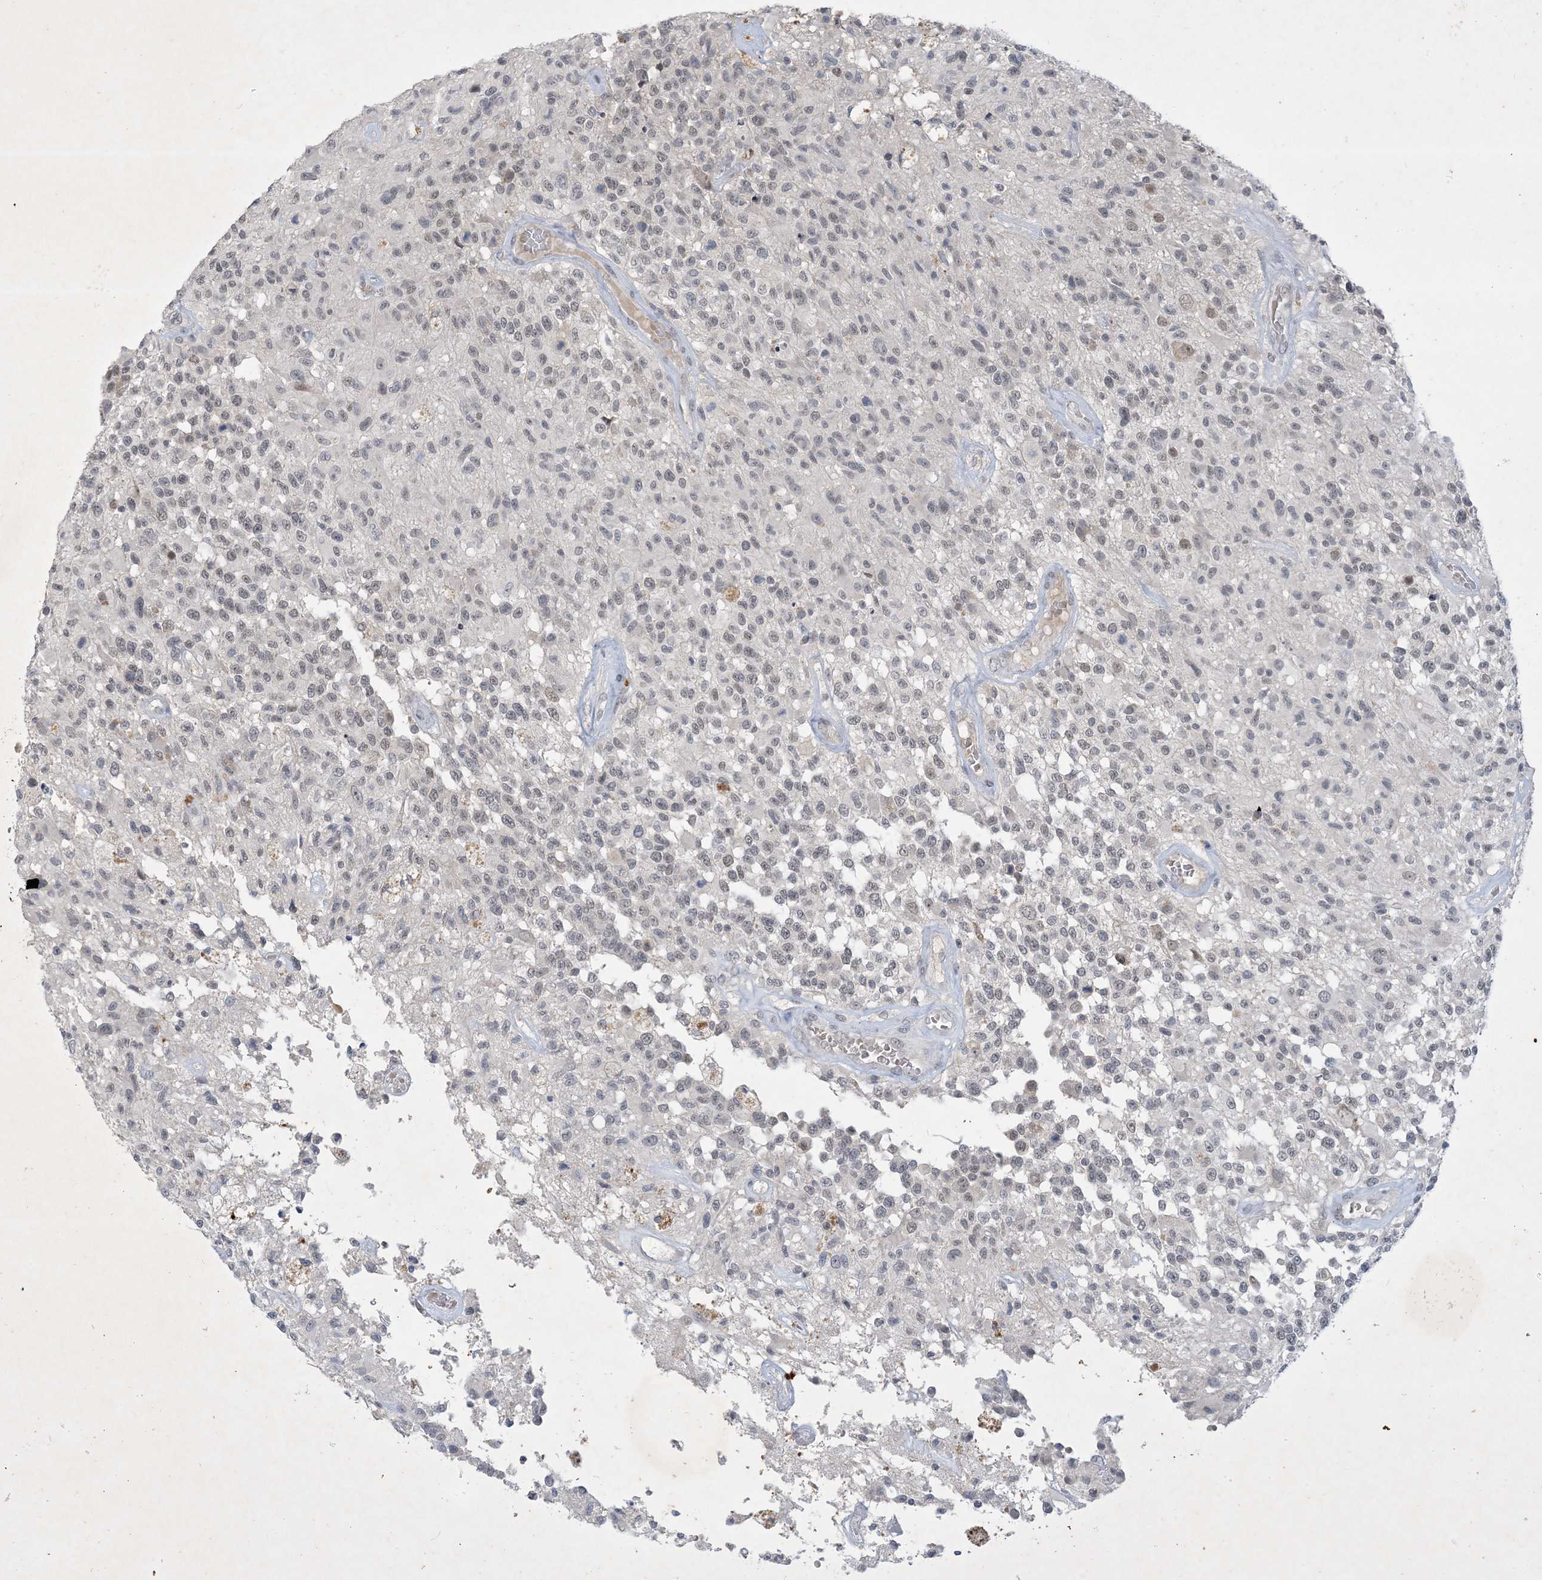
{"staining": {"intensity": "weak", "quantity": "<25%", "location": "nuclear"}, "tissue": "glioma", "cell_type": "Tumor cells", "image_type": "cancer", "snomed": [{"axis": "morphology", "description": "Glioma, malignant, High grade"}, {"axis": "morphology", "description": "Glioblastoma, NOS"}, {"axis": "topography", "description": "Brain"}], "caption": "Image shows no significant protein expression in tumor cells of glioma.", "gene": "ZNF674", "patient": {"sex": "male", "age": 60}}